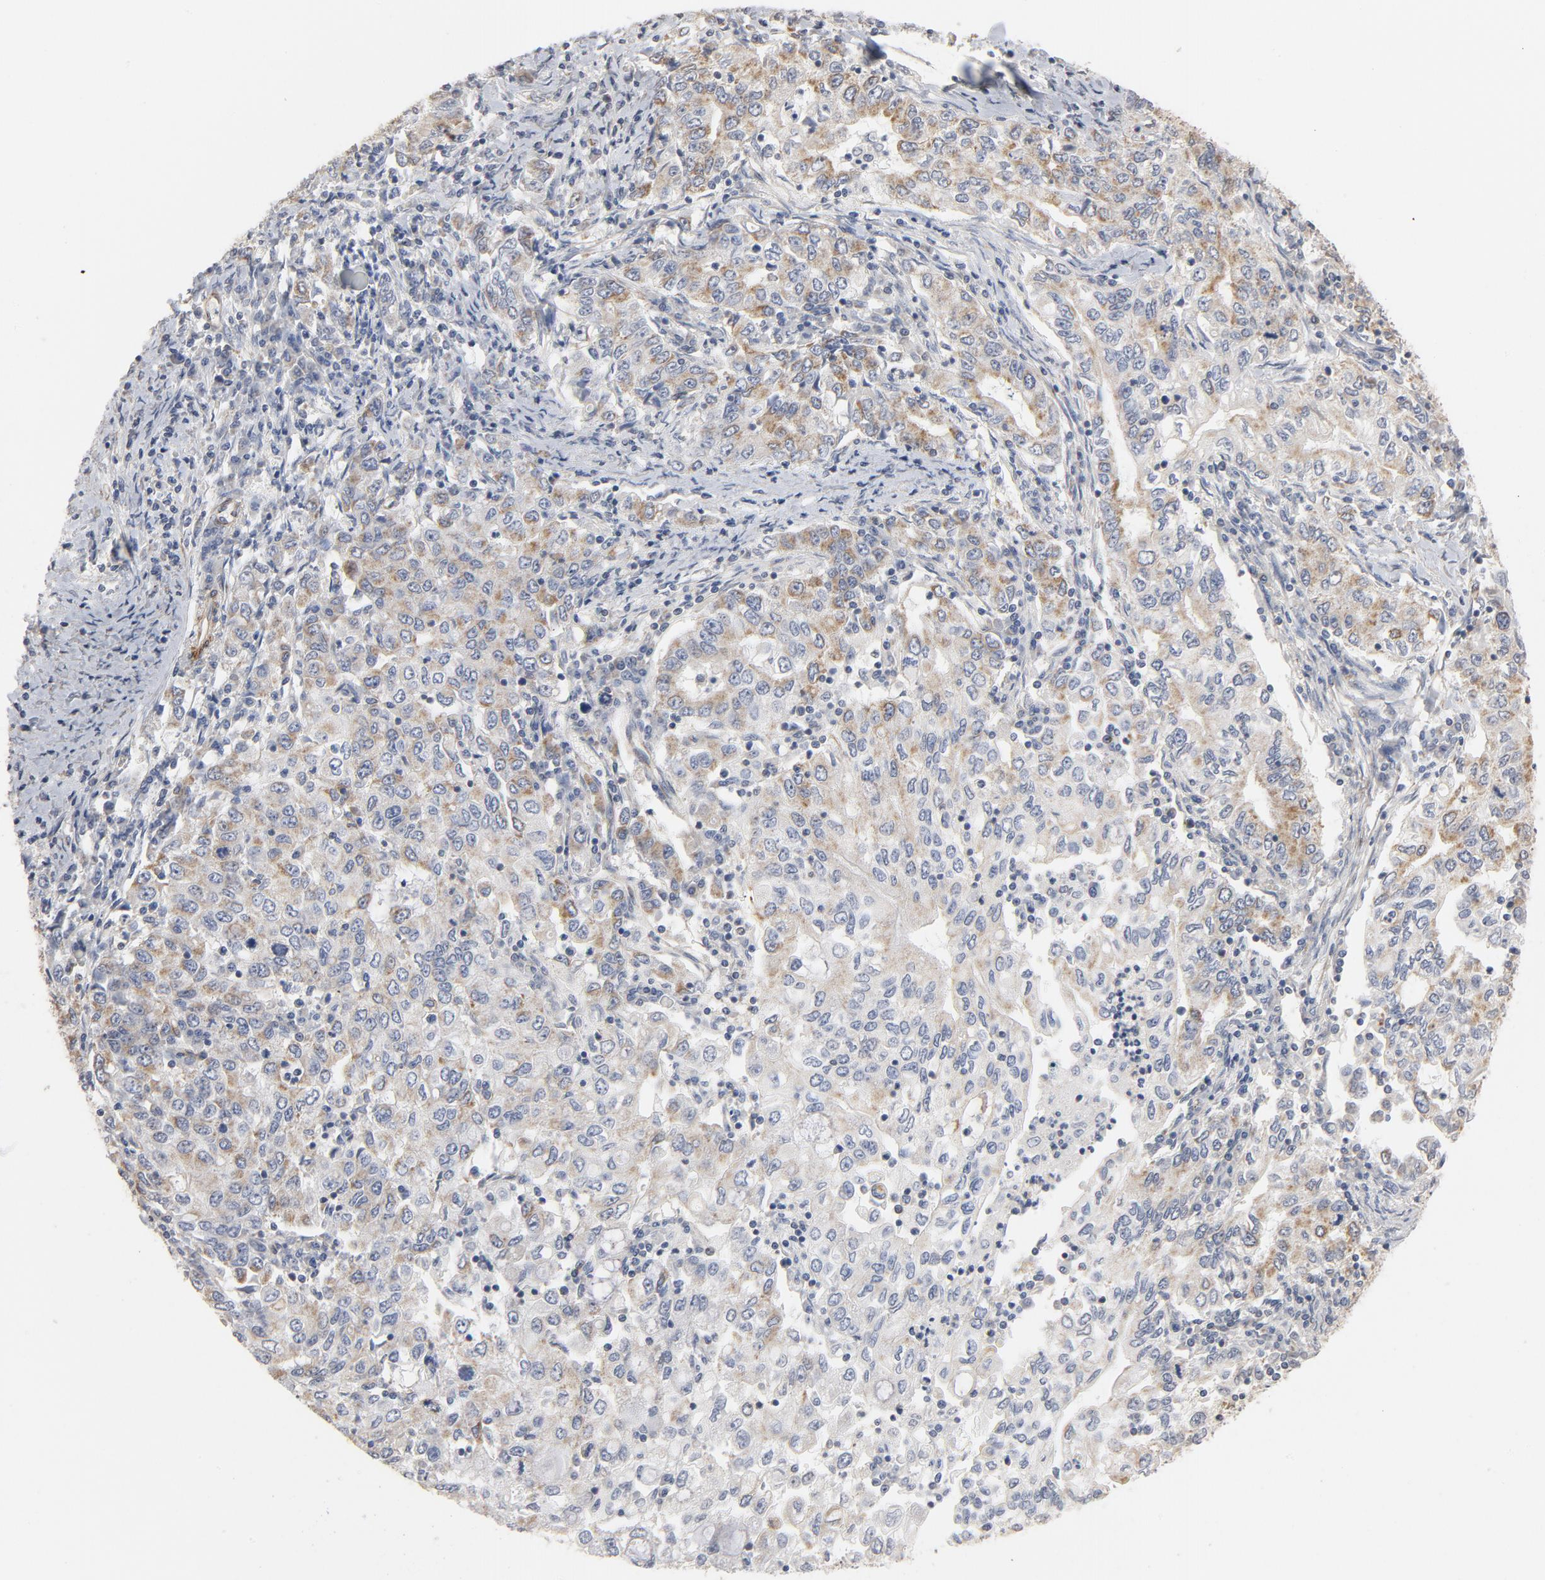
{"staining": {"intensity": "weak", "quantity": "25%-75%", "location": "cytoplasmic/membranous"}, "tissue": "stomach cancer", "cell_type": "Tumor cells", "image_type": "cancer", "snomed": [{"axis": "morphology", "description": "Adenocarcinoma, NOS"}, {"axis": "topography", "description": "Stomach, lower"}], "caption": "Stomach cancer tissue displays weak cytoplasmic/membranous positivity in about 25%-75% of tumor cells, visualized by immunohistochemistry.", "gene": "GNG2", "patient": {"sex": "female", "age": 72}}